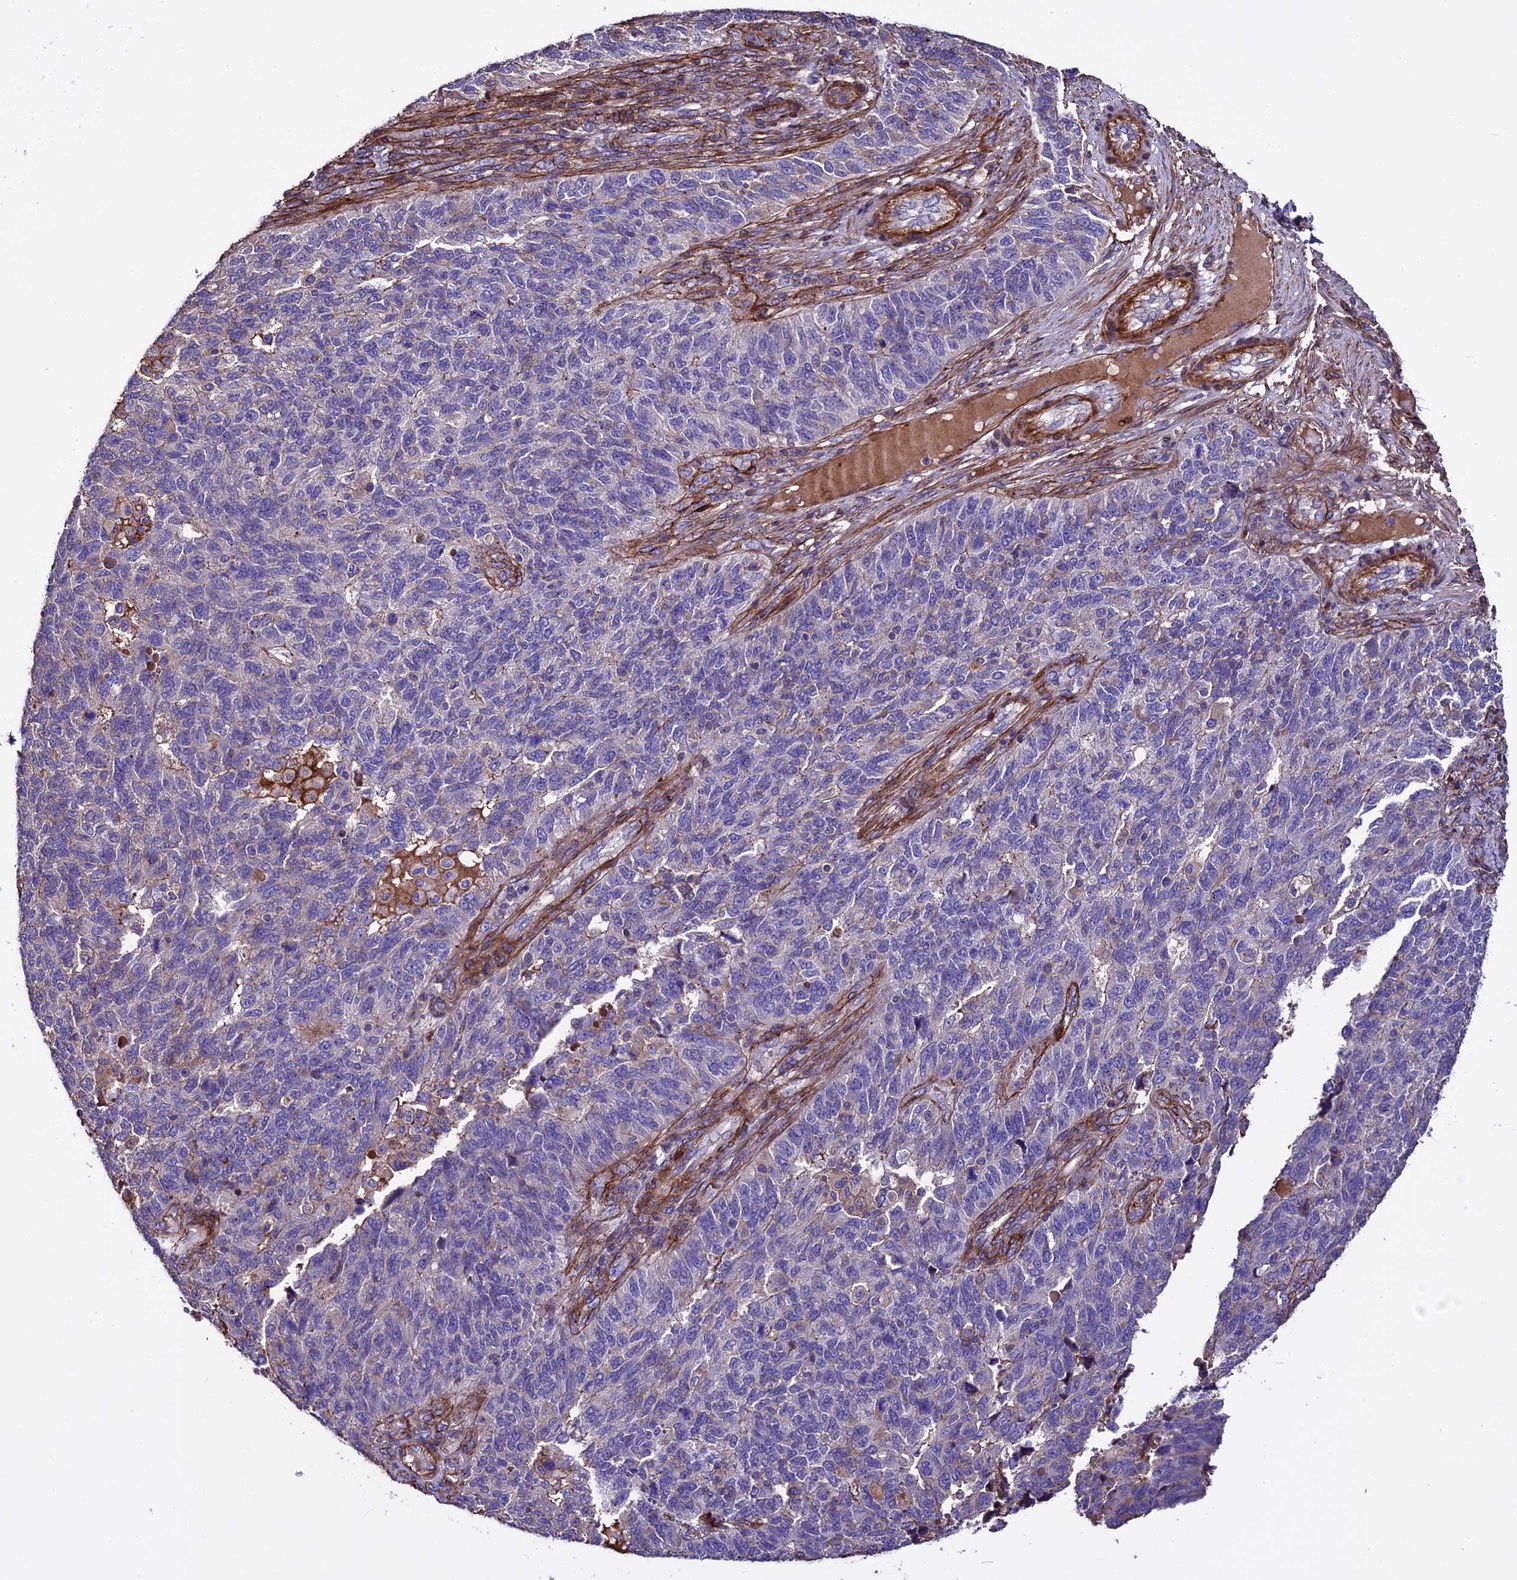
{"staining": {"intensity": "negative", "quantity": "none", "location": "none"}, "tissue": "endometrial cancer", "cell_type": "Tumor cells", "image_type": "cancer", "snomed": [{"axis": "morphology", "description": "Adenocarcinoma, NOS"}, {"axis": "topography", "description": "Endometrium"}], "caption": "Endometrial adenocarcinoma stained for a protein using immunohistochemistry (IHC) reveals no expression tumor cells.", "gene": "EVA1B", "patient": {"sex": "female", "age": 66}}